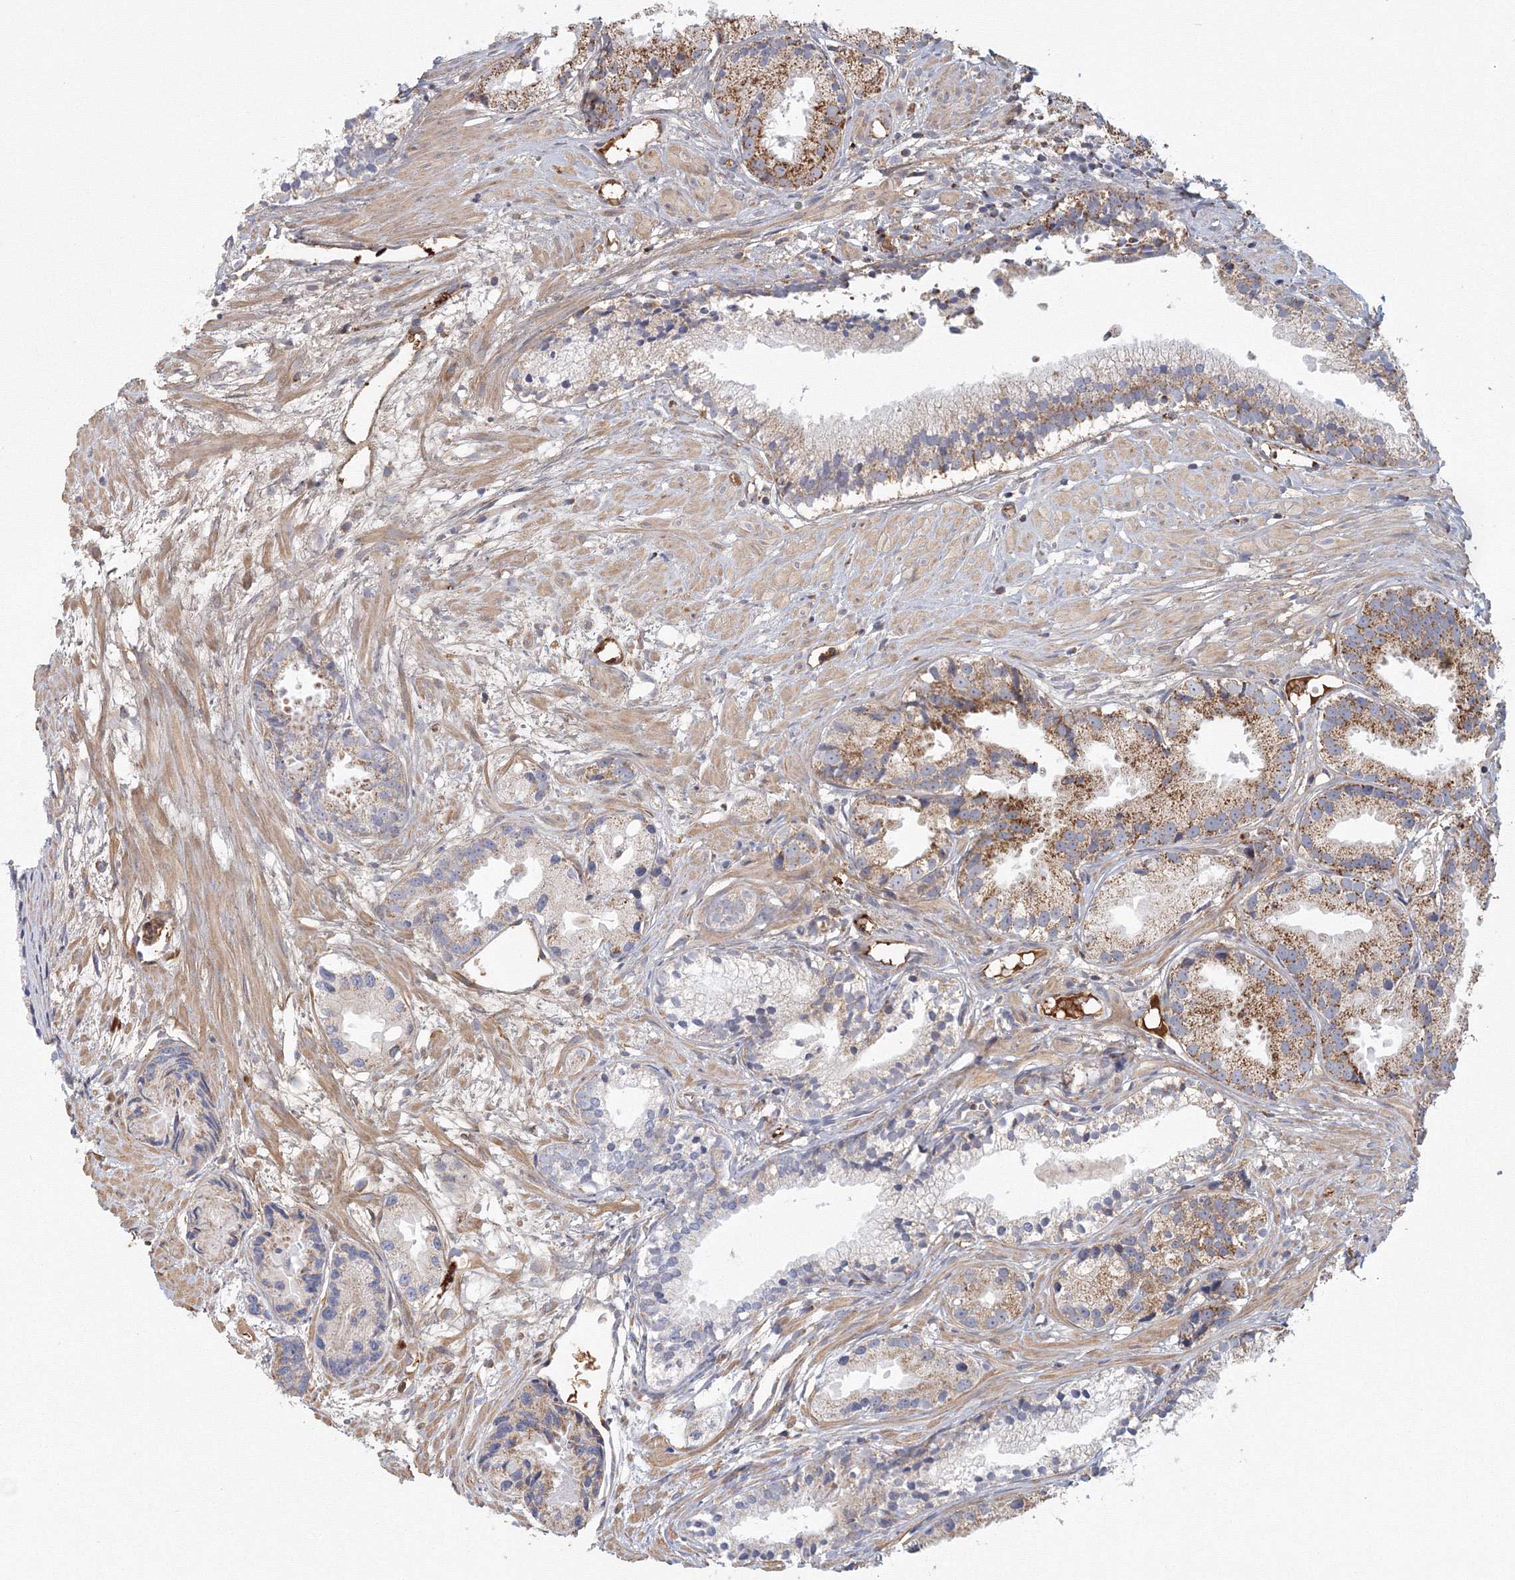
{"staining": {"intensity": "moderate", "quantity": ">75%", "location": "cytoplasmic/membranous"}, "tissue": "prostate cancer", "cell_type": "Tumor cells", "image_type": "cancer", "snomed": [{"axis": "morphology", "description": "Adenocarcinoma, Low grade"}, {"axis": "topography", "description": "Prostate"}], "caption": "Tumor cells reveal medium levels of moderate cytoplasmic/membranous positivity in about >75% of cells in human prostate cancer (adenocarcinoma (low-grade)). The staining was performed using DAB to visualize the protein expression in brown, while the nuclei were stained in blue with hematoxylin (Magnification: 20x).", "gene": "GRPEL1", "patient": {"sex": "male", "age": 88}}